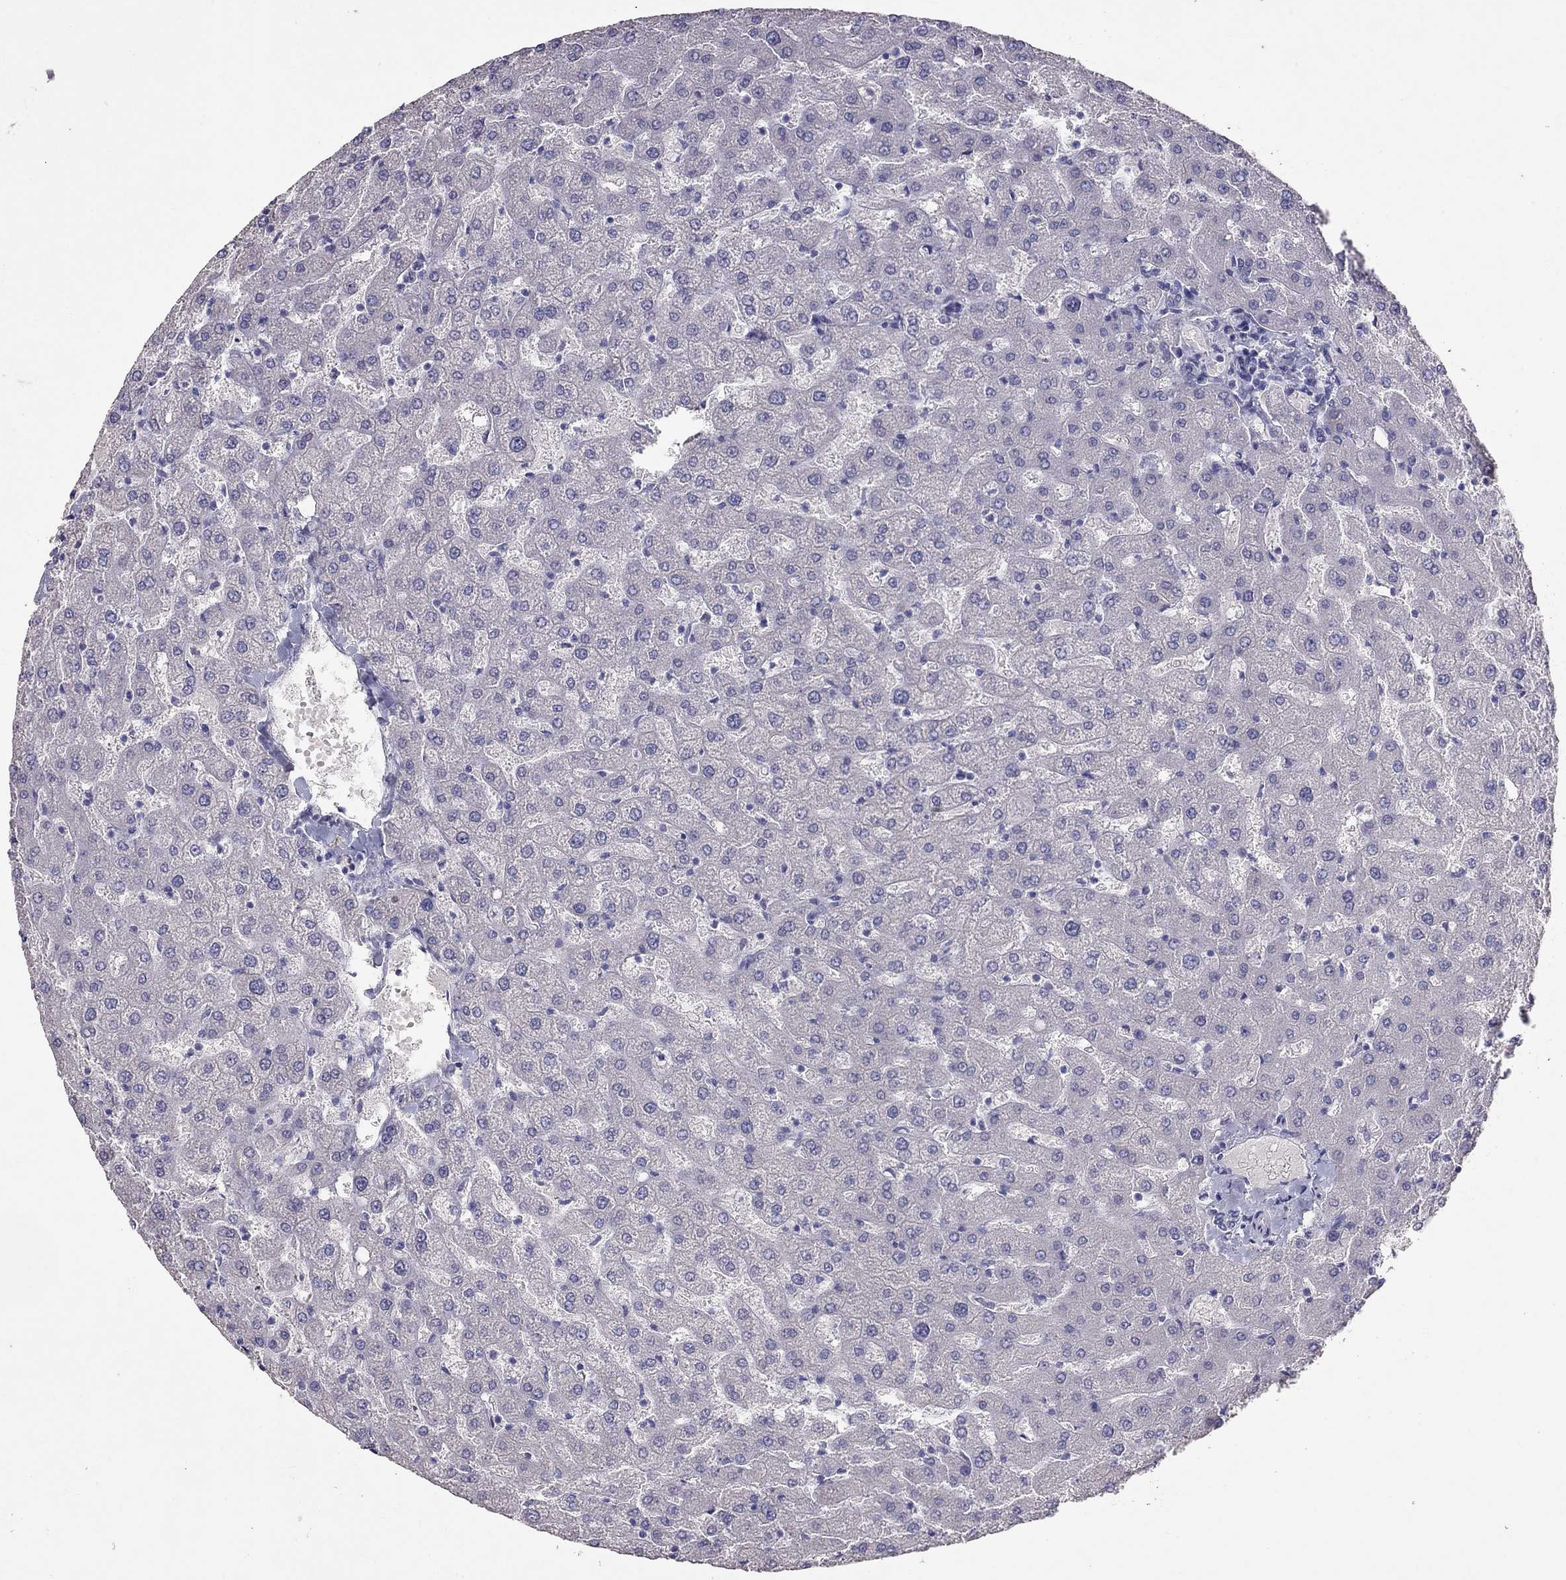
{"staining": {"intensity": "negative", "quantity": "none", "location": "none"}, "tissue": "liver", "cell_type": "Cholangiocytes", "image_type": "normal", "snomed": [{"axis": "morphology", "description": "Normal tissue, NOS"}, {"axis": "topography", "description": "Liver"}], "caption": "Liver stained for a protein using immunohistochemistry (IHC) demonstrates no expression cholangiocytes.", "gene": "PSMB11", "patient": {"sex": "female", "age": 50}}